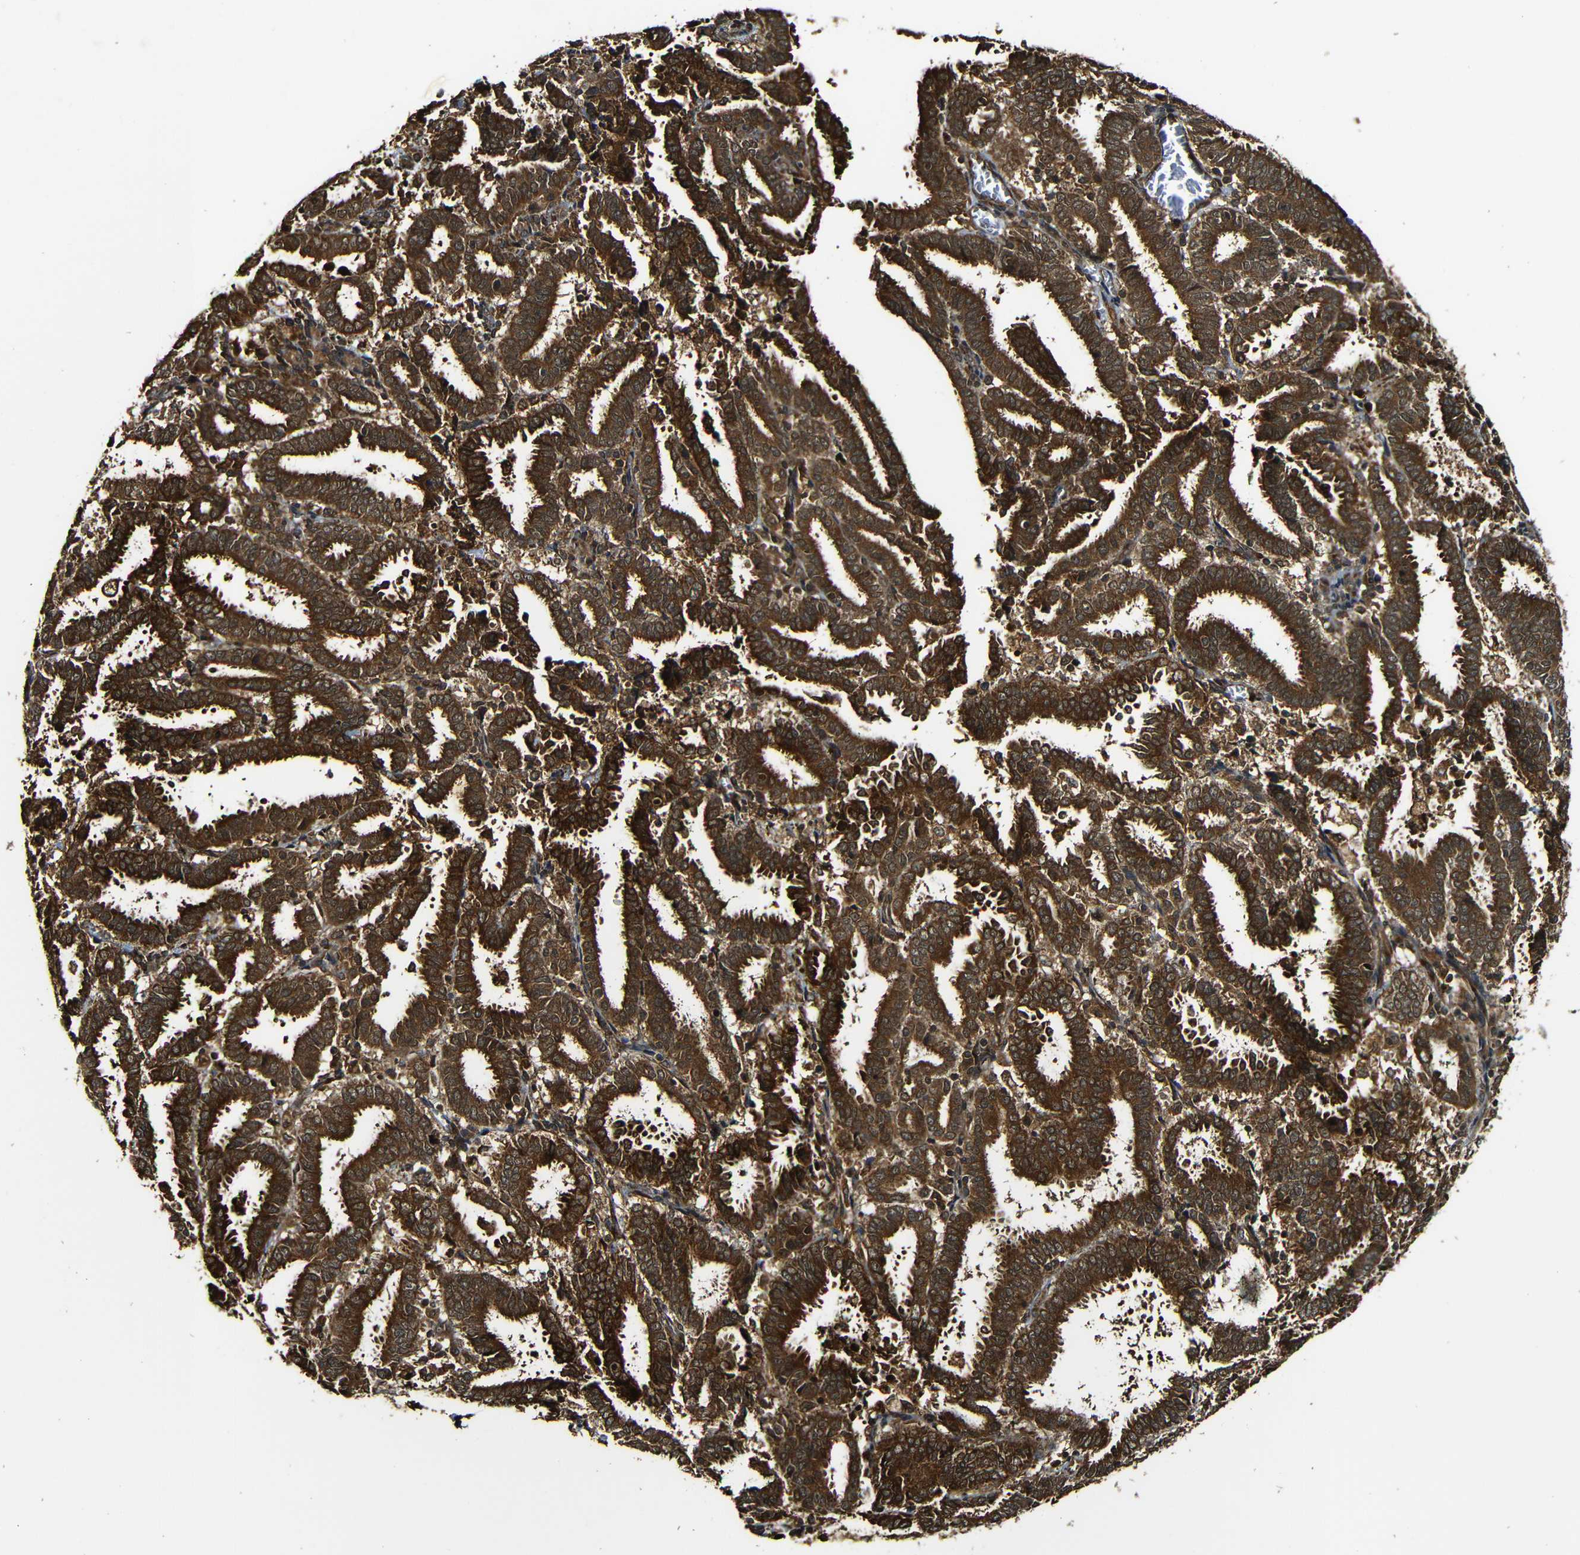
{"staining": {"intensity": "strong", "quantity": ">75%", "location": "cytoplasmic/membranous"}, "tissue": "endometrial cancer", "cell_type": "Tumor cells", "image_type": "cancer", "snomed": [{"axis": "morphology", "description": "Adenocarcinoma, NOS"}, {"axis": "topography", "description": "Uterus"}], "caption": "About >75% of tumor cells in endometrial cancer display strong cytoplasmic/membranous protein positivity as visualized by brown immunohistochemical staining.", "gene": "CASP8", "patient": {"sex": "female", "age": 83}}